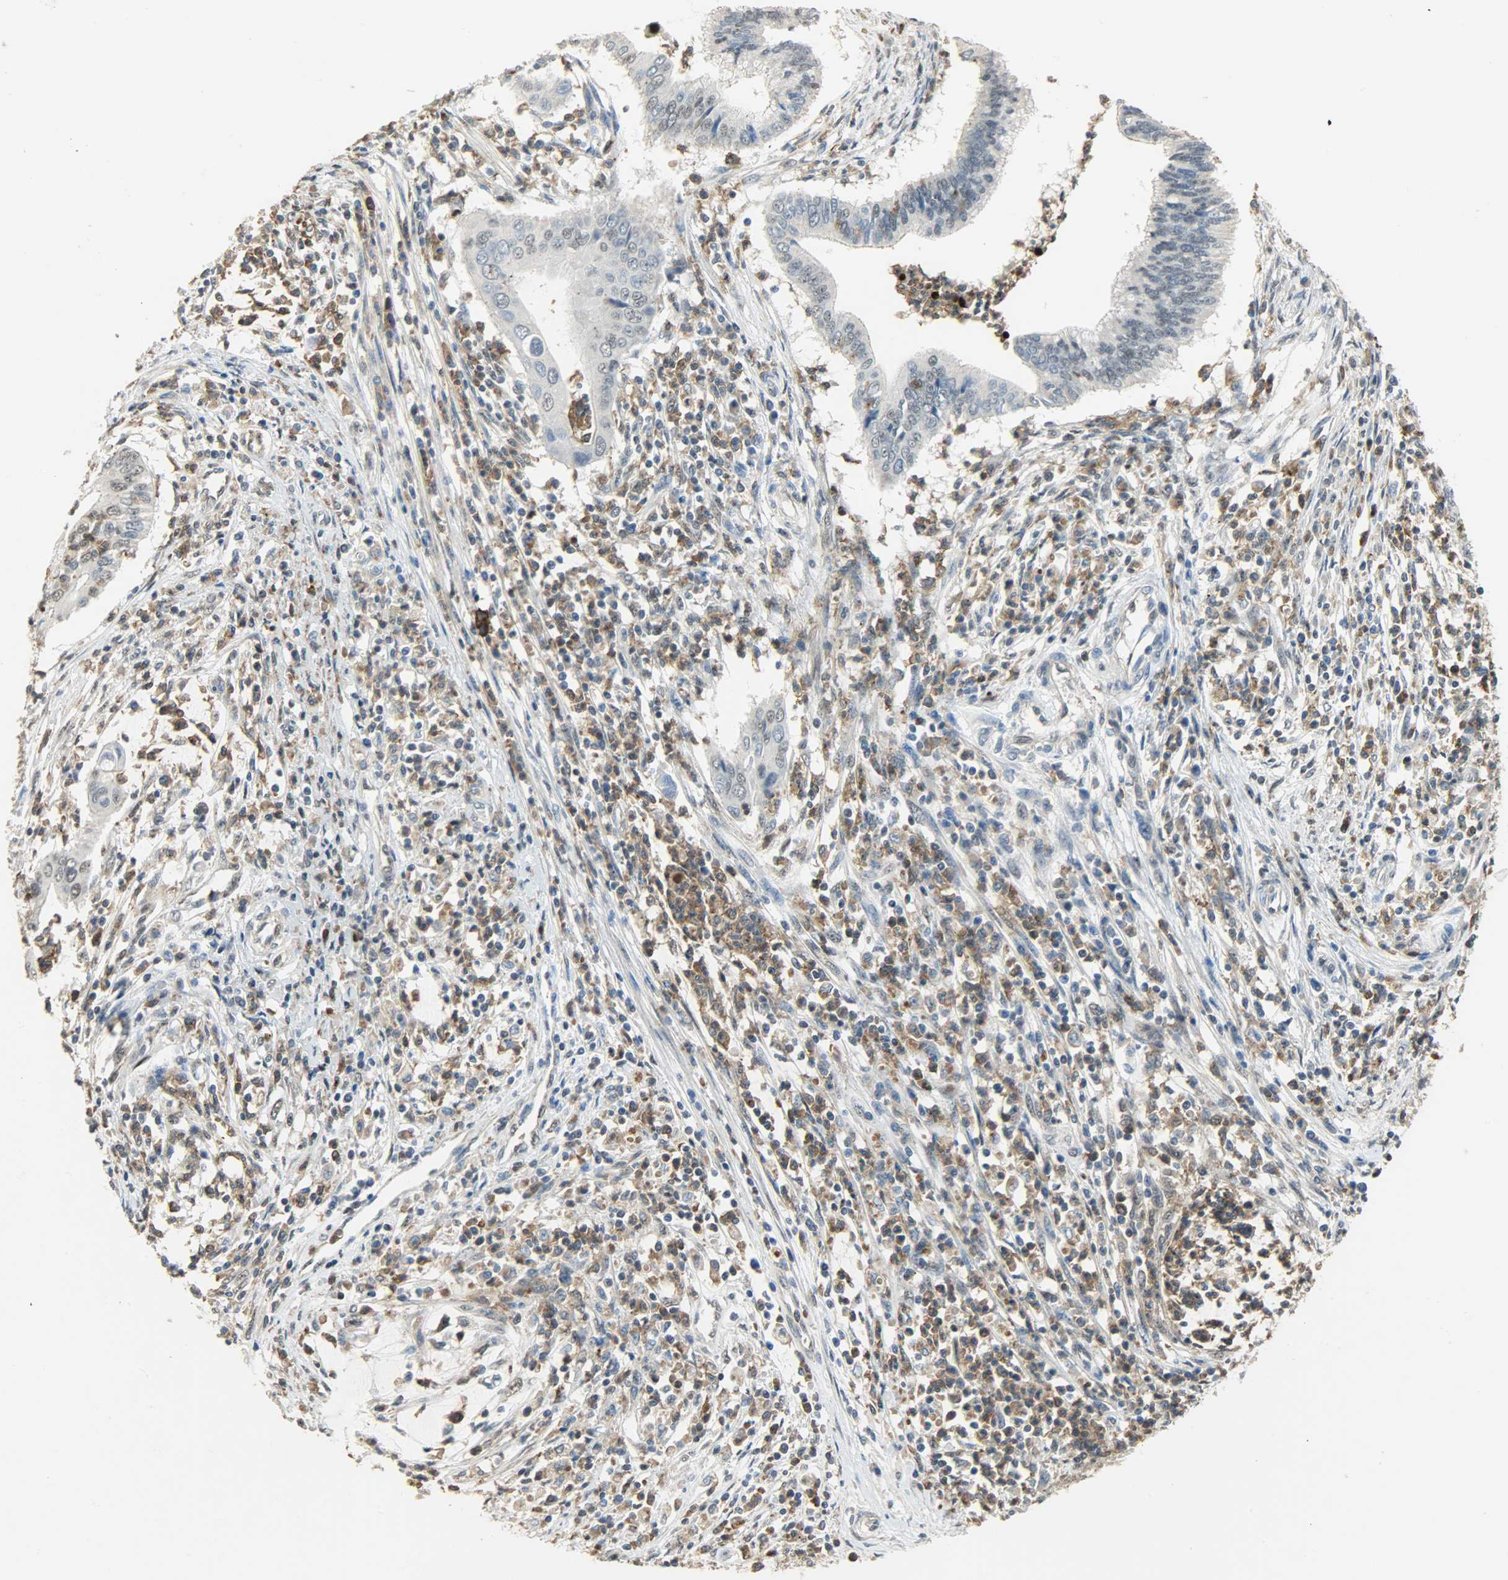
{"staining": {"intensity": "negative", "quantity": "none", "location": "none"}, "tissue": "cervical cancer", "cell_type": "Tumor cells", "image_type": "cancer", "snomed": [{"axis": "morphology", "description": "Adenocarcinoma, NOS"}, {"axis": "topography", "description": "Cervix"}], "caption": "This is a micrograph of immunohistochemistry (IHC) staining of cervical cancer (adenocarcinoma), which shows no expression in tumor cells.", "gene": "SKAP2", "patient": {"sex": "female", "age": 36}}